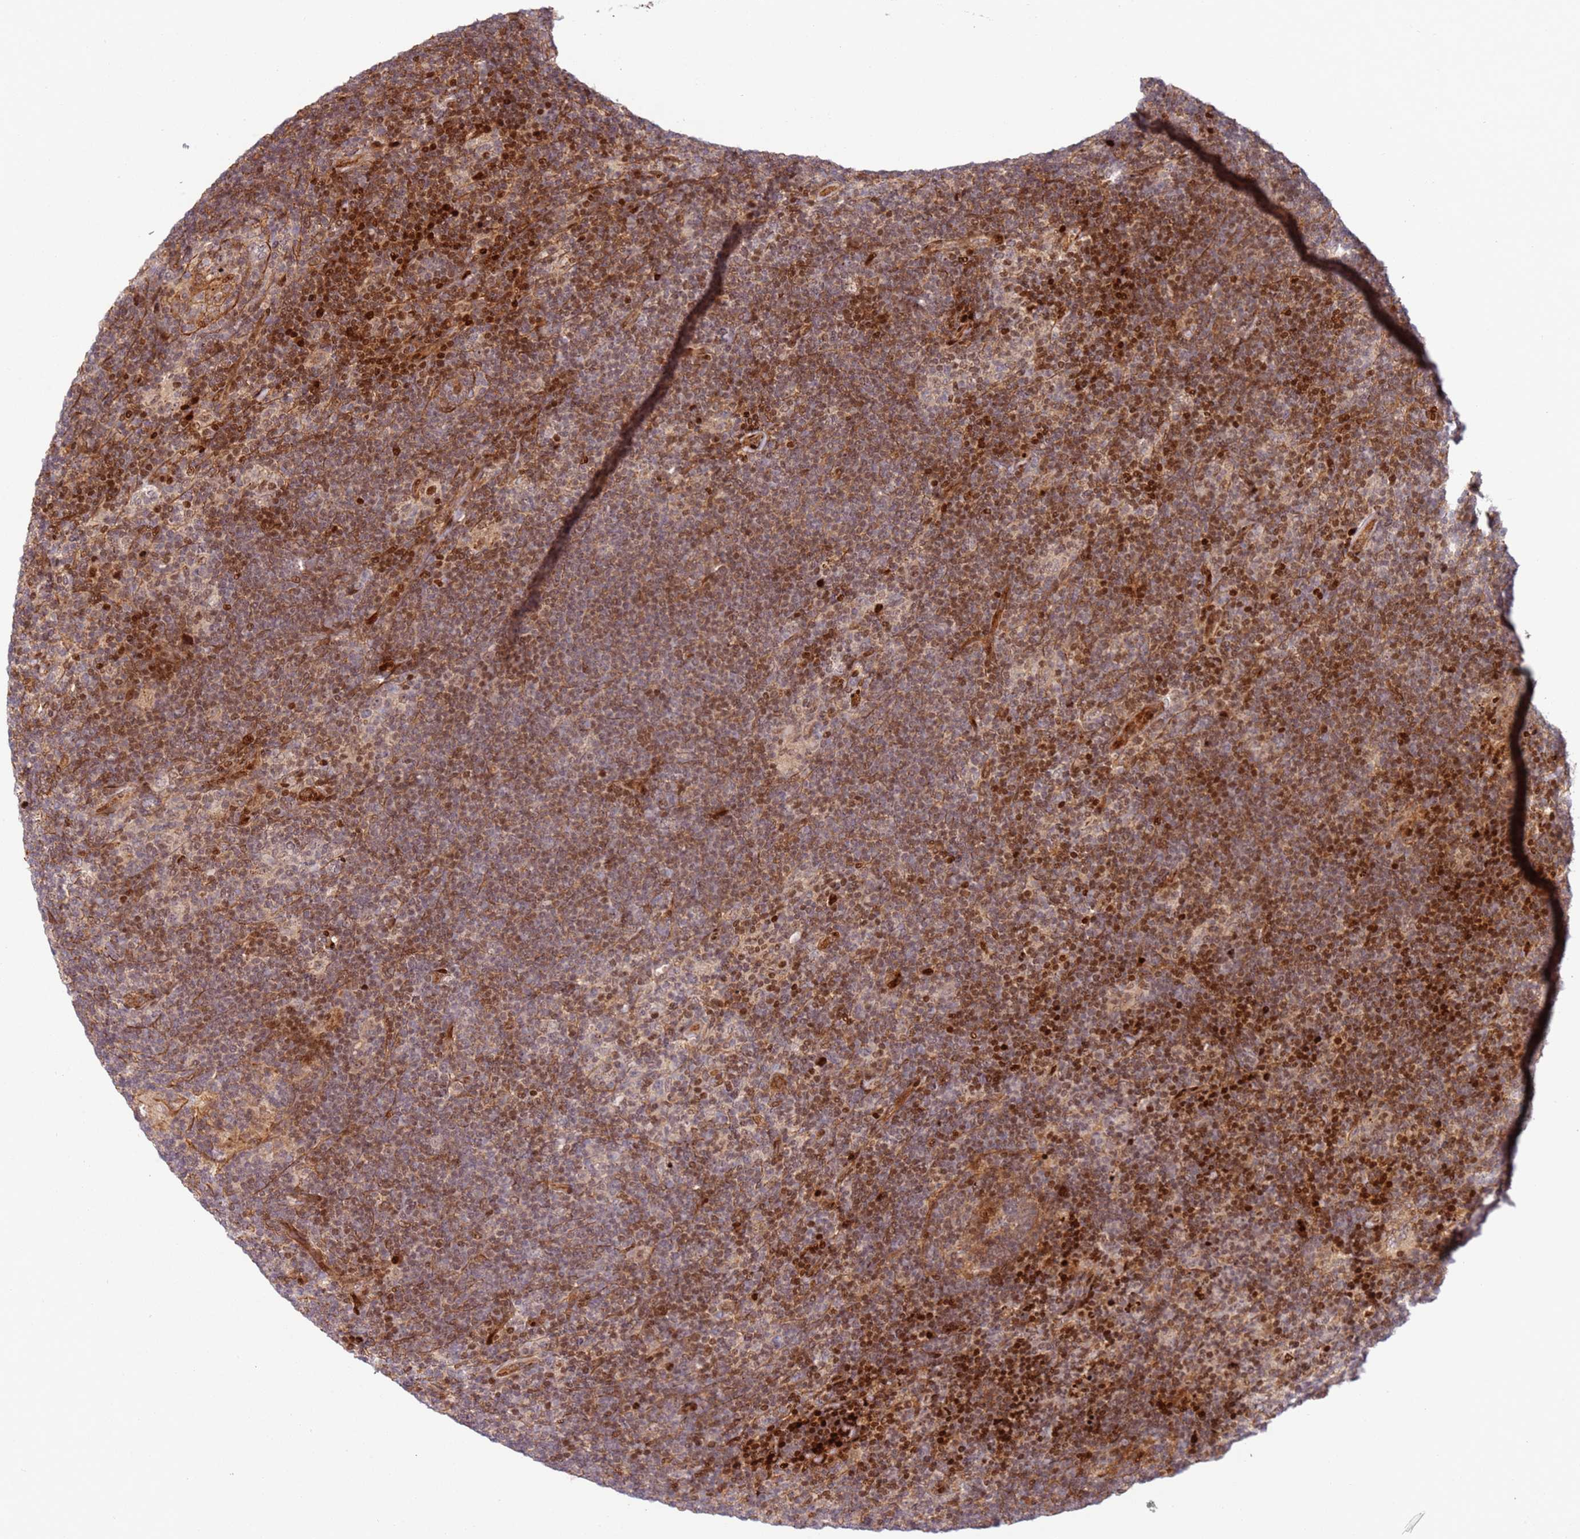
{"staining": {"intensity": "weak", "quantity": "<25%", "location": "cytoplasmic/membranous,nuclear"}, "tissue": "lymphoma", "cell_type": "Tumor cells", "image_type": "cancer", "snomed": [{"axis": "morphology", "description": "Hodgkin's disease, NOS"}, {"axis": "topography", "description": "Lymph node"}], "caption": "Hodgkin's disease was stained to show a protein in brown. There is no significant expression in tumor cells.", "gene": "TMEM233", "patient": {"sex": "female", "age": 57}}